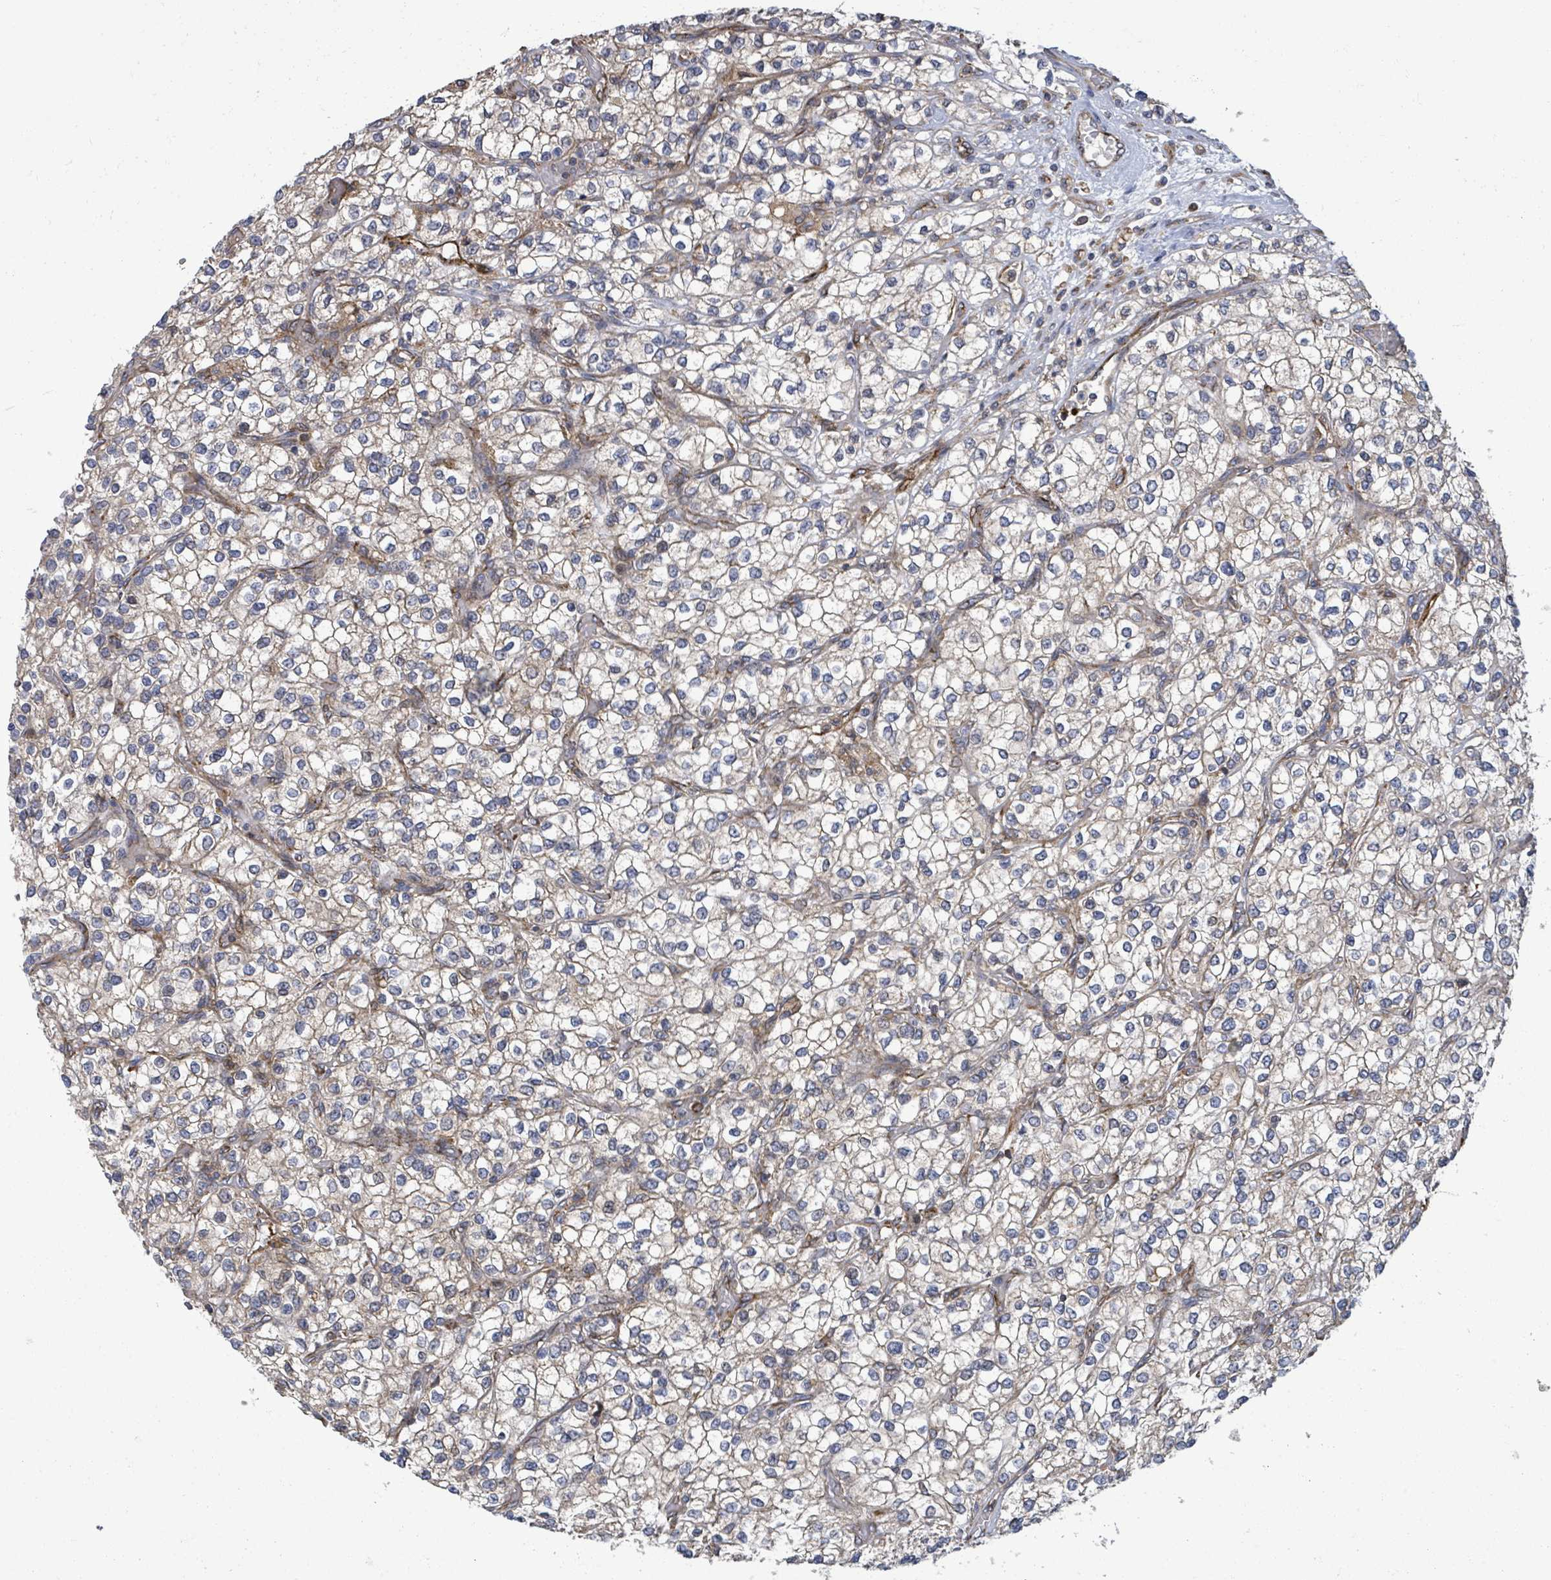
{"staining": {"intensity": "weak", "quantity": "25%-75%", "location": "cytoplasmic/membranous"}, "tissue": "renal cancer", "cell_type": "Tumor cells", "image_type": "cancer", "snomed": [{"axis": "morphology", "description": "Adenocarcinoma, NOS"}, {"axis": "topography", "description": "Kidney"}], "caption": "Renal adenocarcinoma tissue demonstrates weak cytoplasmic/membranous positivity in about 25%-75% of tumor cells, visualized by immunohistochemistry.", "gene": "NOMO1", "patient": {"sex": "male", "age": 80}}